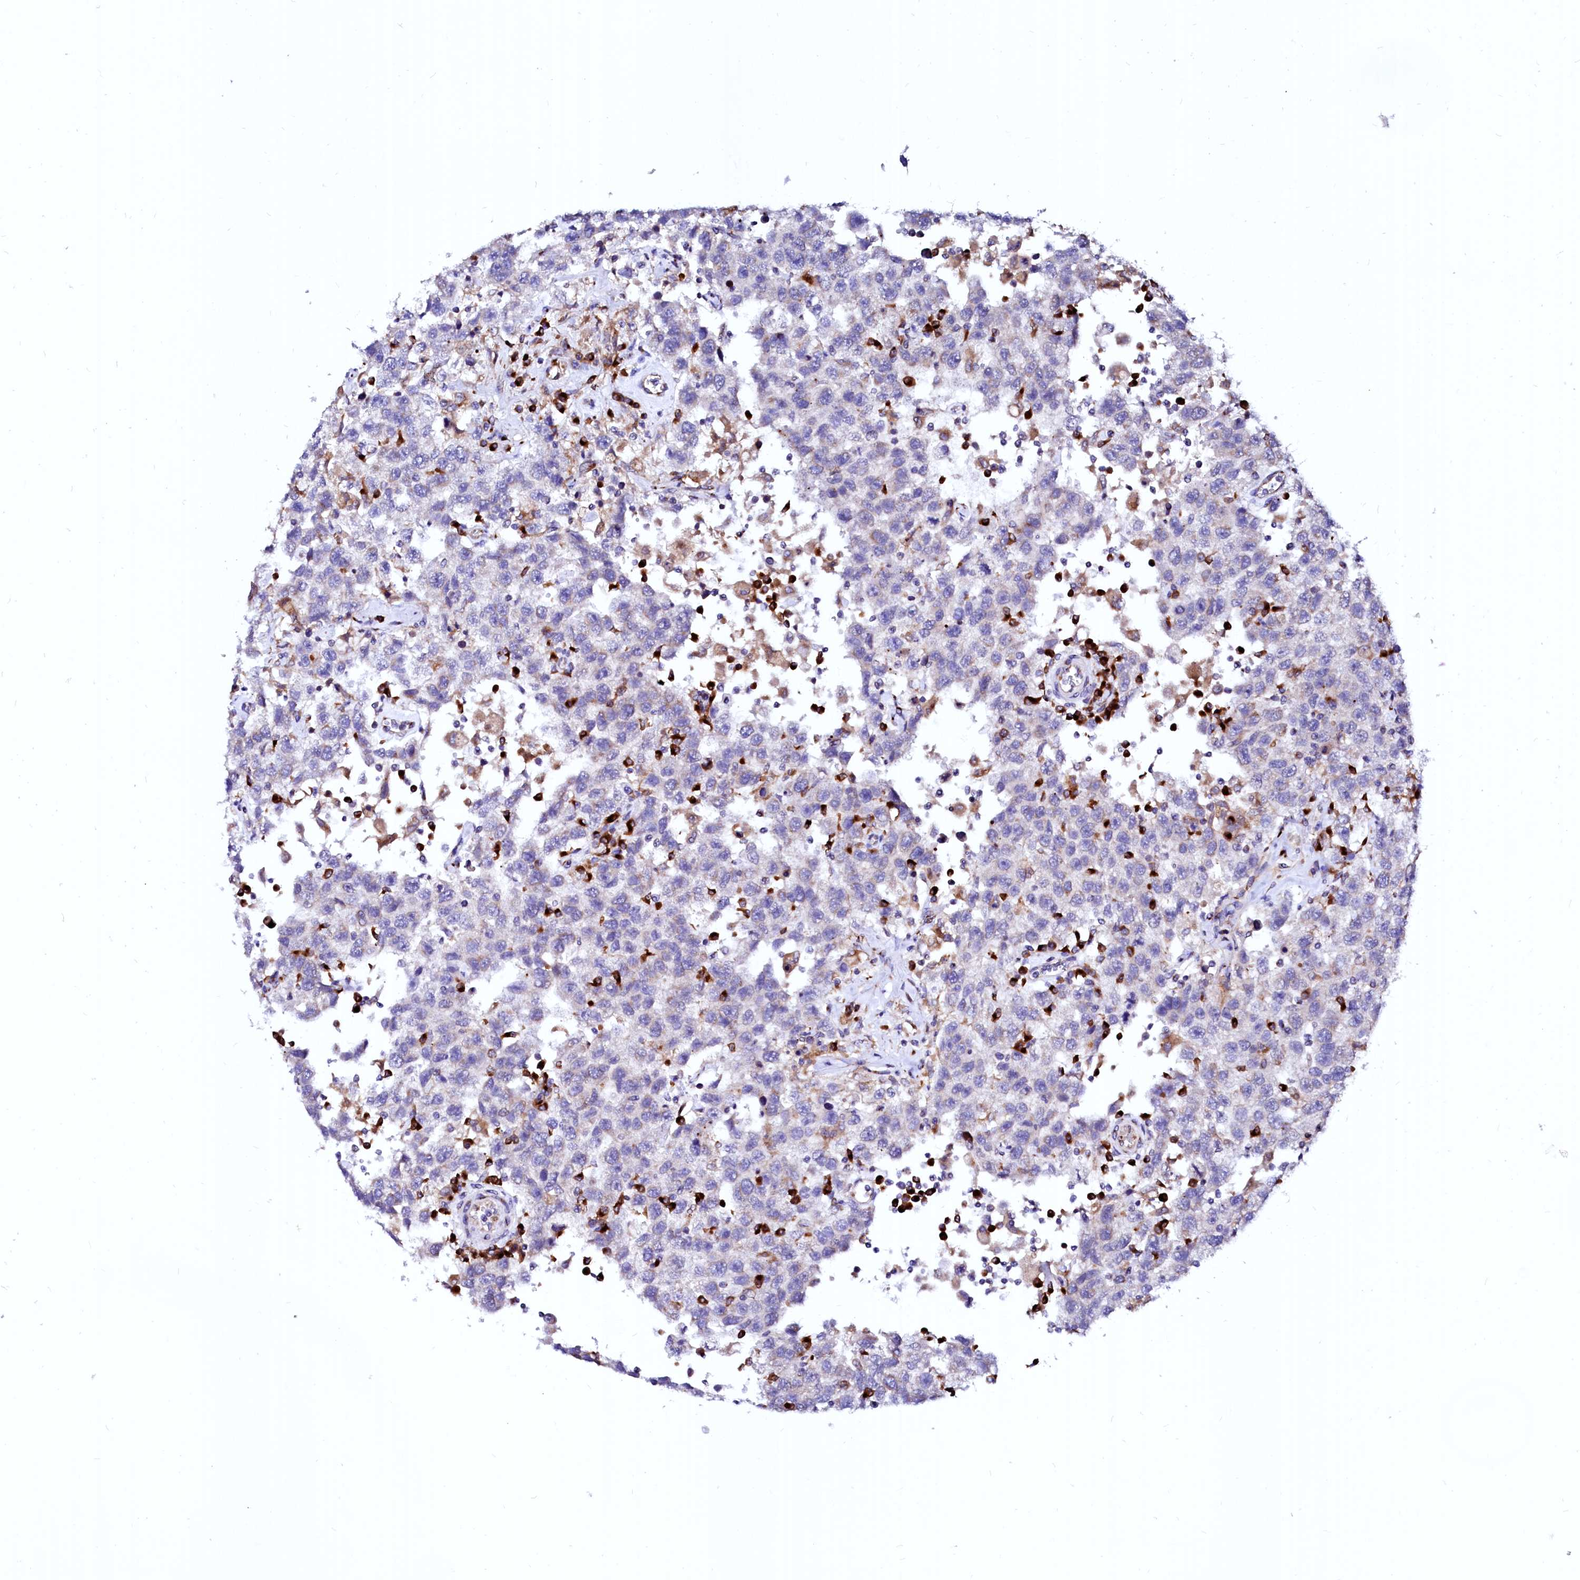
{"staining": {"intensity": "negative", "quantity": "none", "location": "none"}, "tissue": "testis cancer", "cell_type": "Tumor cells", "image_type": "cancer", "snomed": [{"axis": "morphology", "description": "Seminoma, NOS"}, {"axis": "topography", "description": "Testis"}], "caption": "A high-resolution histopathology image shows immunohistochemistry (IHC) staining of testis seminoma, which demonstrates no significant expression in tumor cells.", "gene": "LMAN1", "patient": {"sex": "male", "age": 41}}